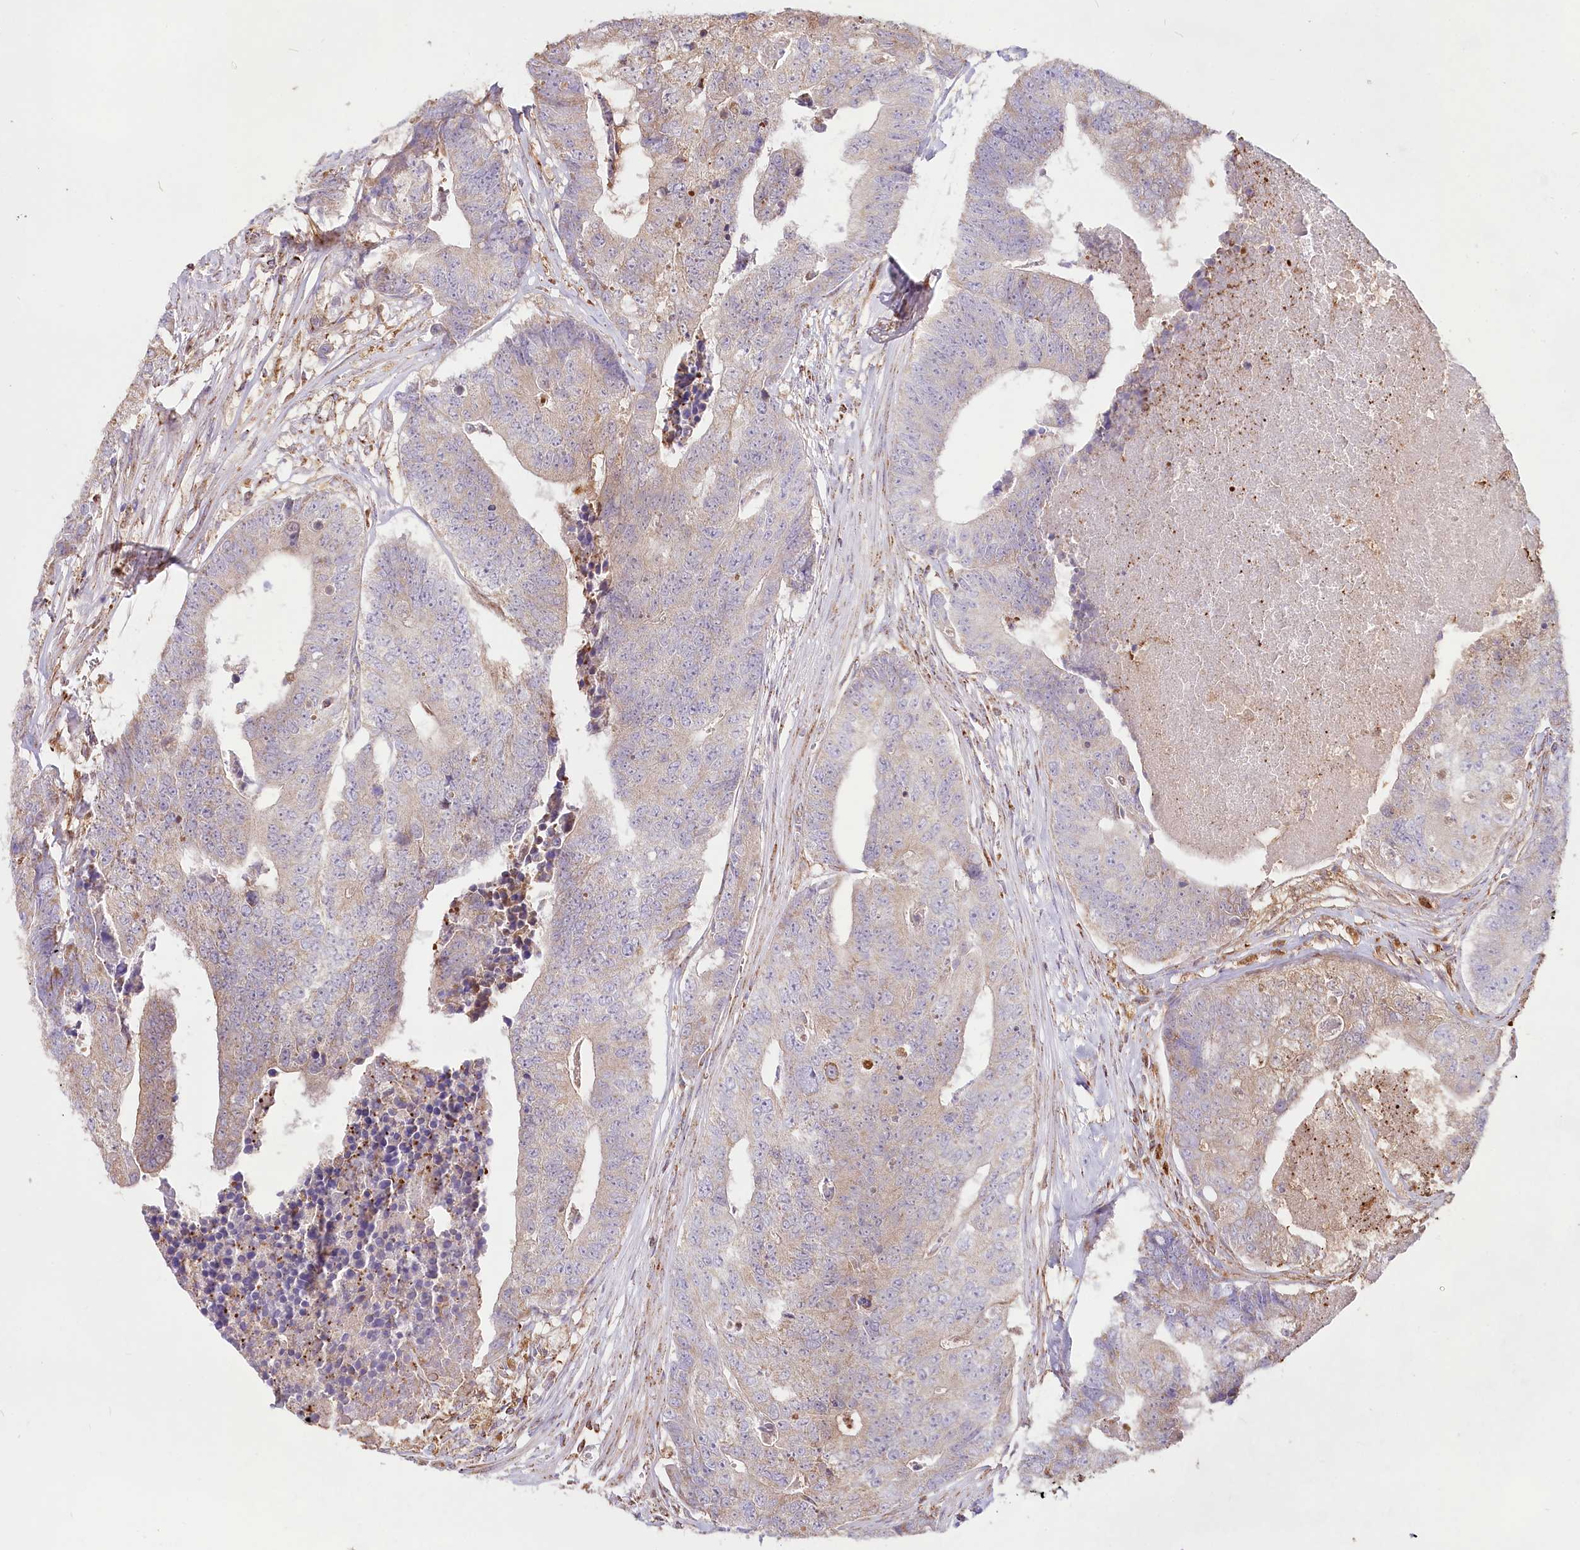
{"staining": {"intensity": "weak", "quantity": "<25%", "location": "cytoplasmic/membranous"}, "tissue": "colorectal cancer", "cell_type": "Tumor cells", "image_type": "cancer", "snomed": [{"axis": "morphology", "description": "Adenocarcinoma, NOS"}, {"axis": "topography", "description": "Colon"}], "caption": "Immunohistochemistry (IHC) of adenocarcinoma (colorectal) exhibits no staining in tumor cells. (DAB IHC with hematoxylin counter stain).", "gene": "TASOR2", "patient": {"sex": "female", "age": 67}}